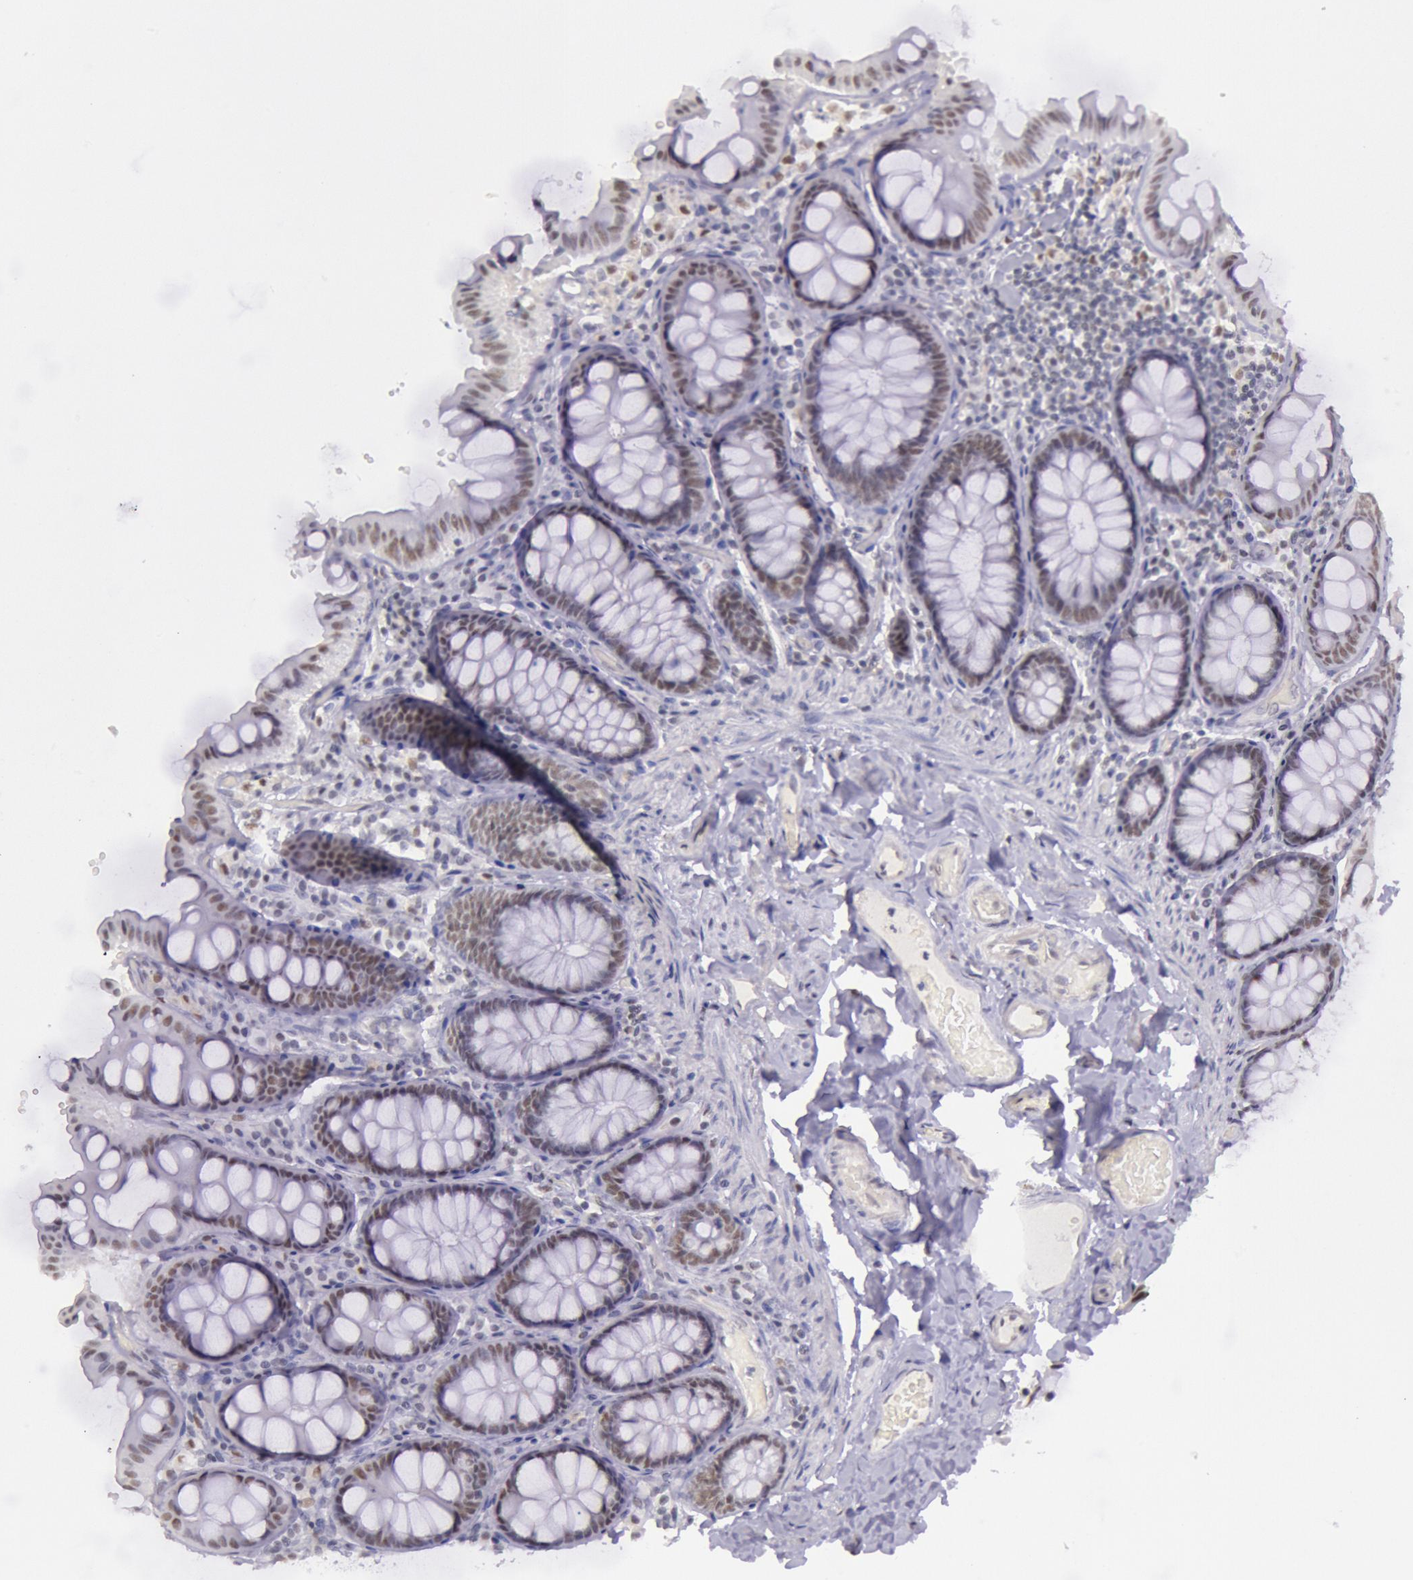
{"staining": {"intensity": "negative", "quantity": "none", "location": "none"}, "tissue": "colon", "cell_type": "Endothelial cells", "image_type": "normal", "snomed": [{"axis": "morphology", "description": "Normal tissue, NOS"}, {"axis": "topography", "description": "Colon"}], "caption": "Immunohistochemistry histopathology image of benign human colon stained for a protein (brown), which displays no expression in endothelial cells.", "gene": "TASL", "patient": {"sex": "female", "age": 61}}